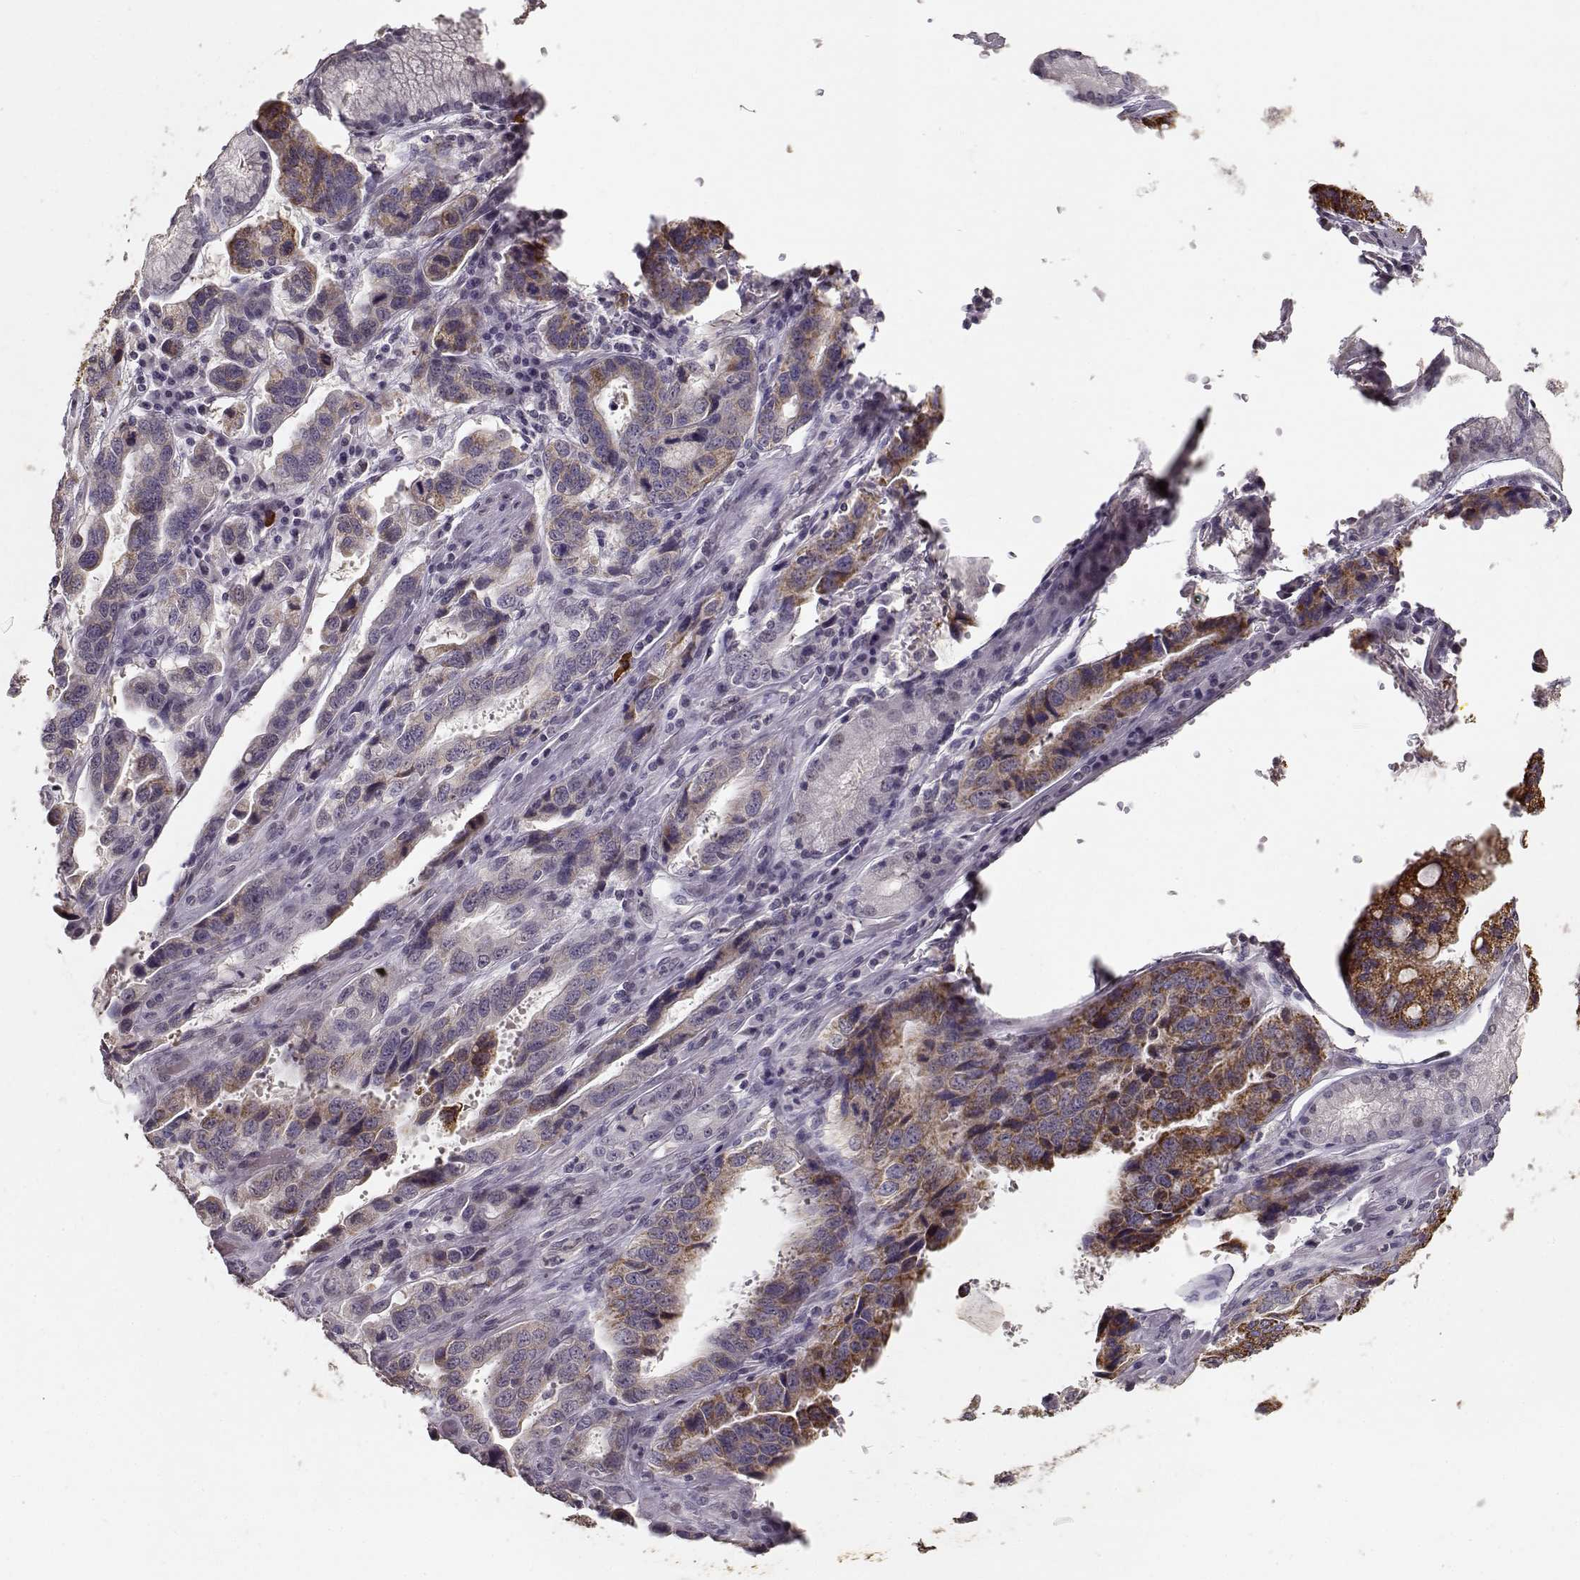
{"staining": {"intensity": "strong", "quantity": "25%-75%", "location": "cytoplasmic/membranous"}, "tissue": "stomach cancer", "cell_type": "Tumor cells", "image_type": "cancer", "snomed": [{"axis": "morphology", "description": "Adenocarcinoma, NOS"}, {"axis": "topography", "description": "Stomach, lower"}], "caption": "Stomach cancer (adenocarcinoma) was stained to show a protein in brown. There is high levels of strong cytoplasmic/membranous expression in about 25%-75% of tumor cells.", "gene": "UROC1", "patient": {"sex": "female", "age": 76}}